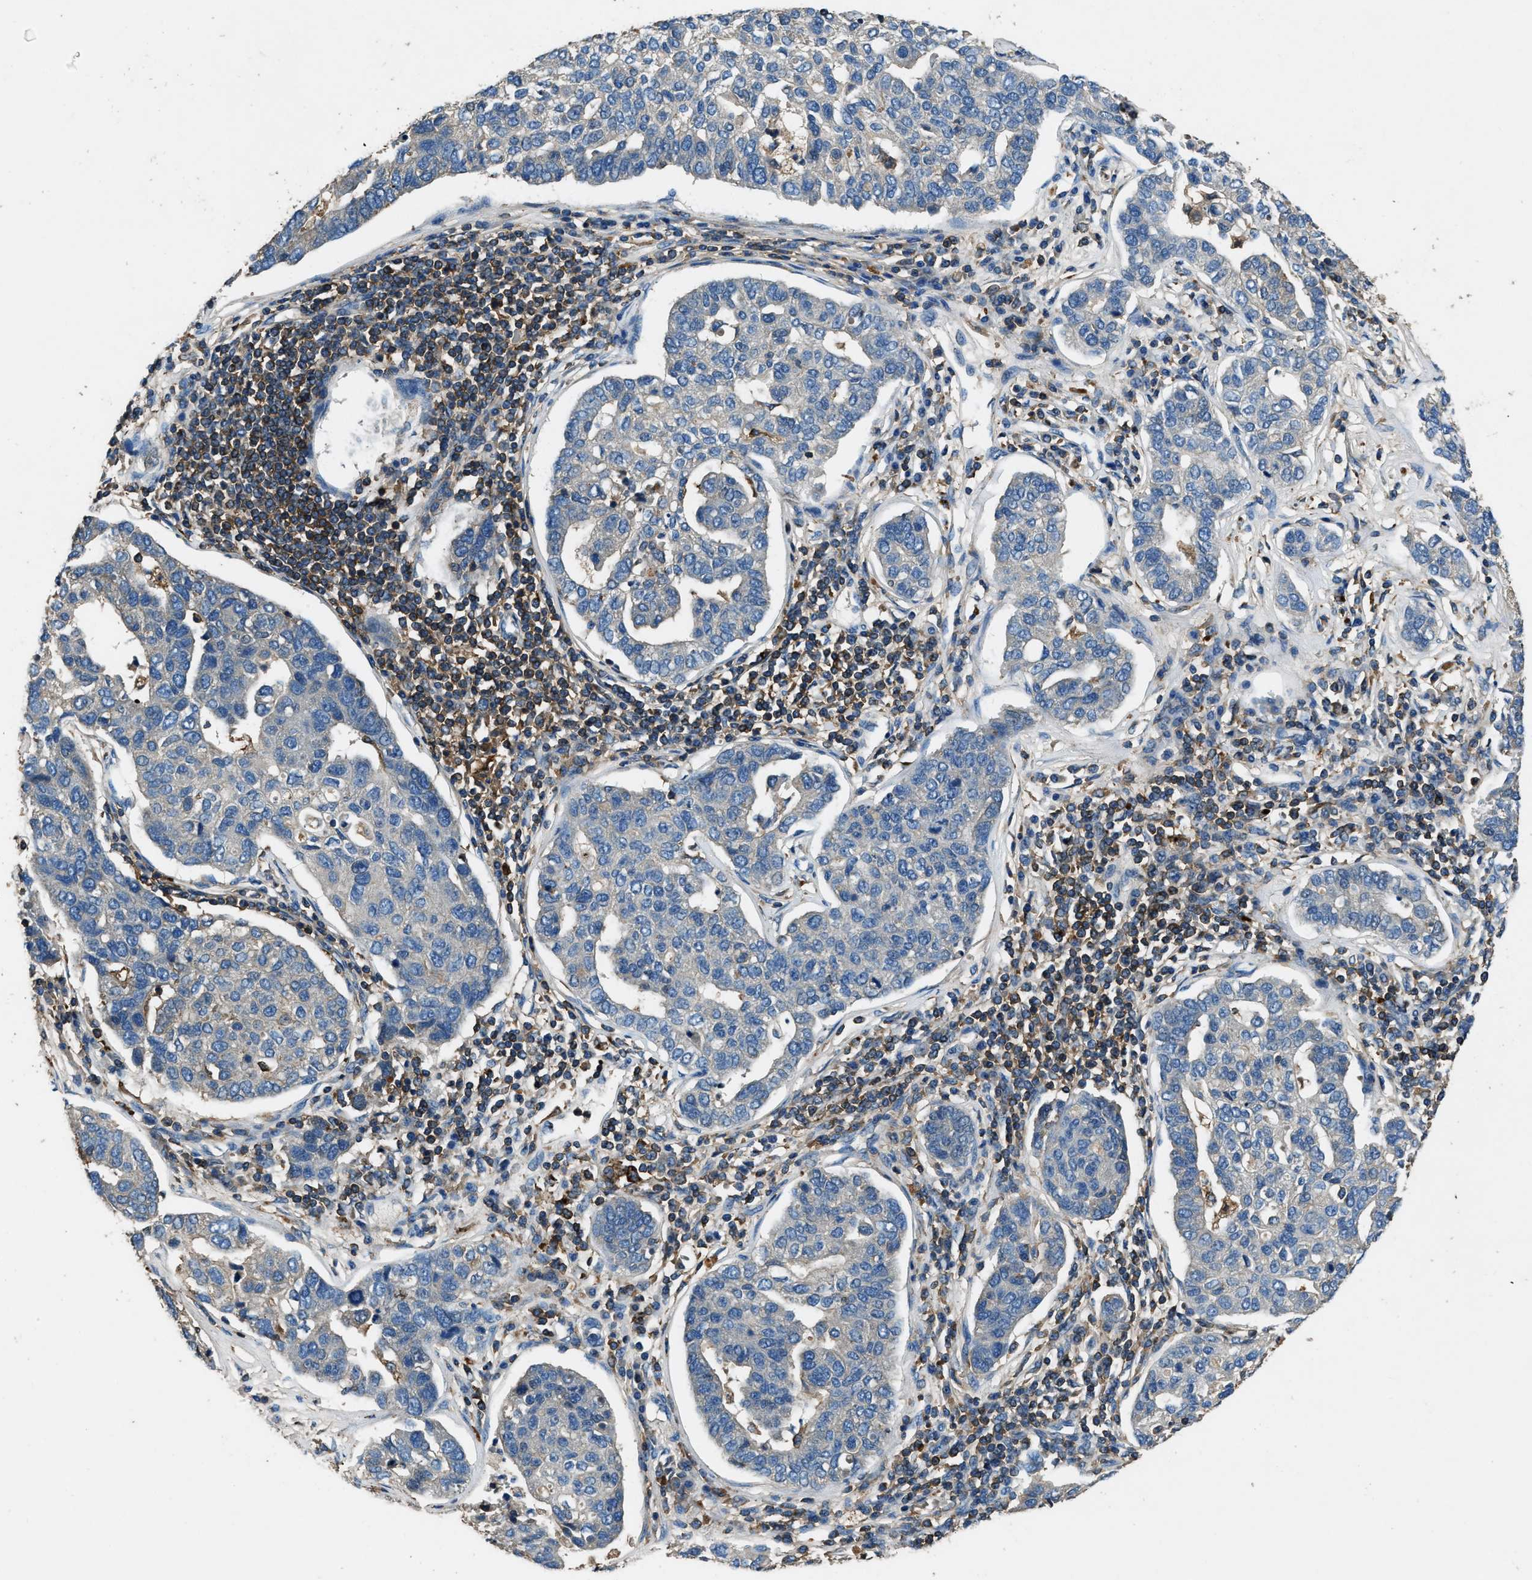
{"staining": {"intensity": "negative", "quantity": "none", "location": "none"}, "tissue": "pancreatic cancer", "cell_type": "Tumor cells", "image_type": "cancer", "snomed": [{"axis": "morphology", "description": "Adenocarcinoma, NOS"}, {"axis": "topography", "description": "Pancreas"}], "caption": "Tumor cells are negative for protein expression in human pancreatic cancer.", "gene": "BLOC1S1", "patient": {"sex": "female", "age": 61}}